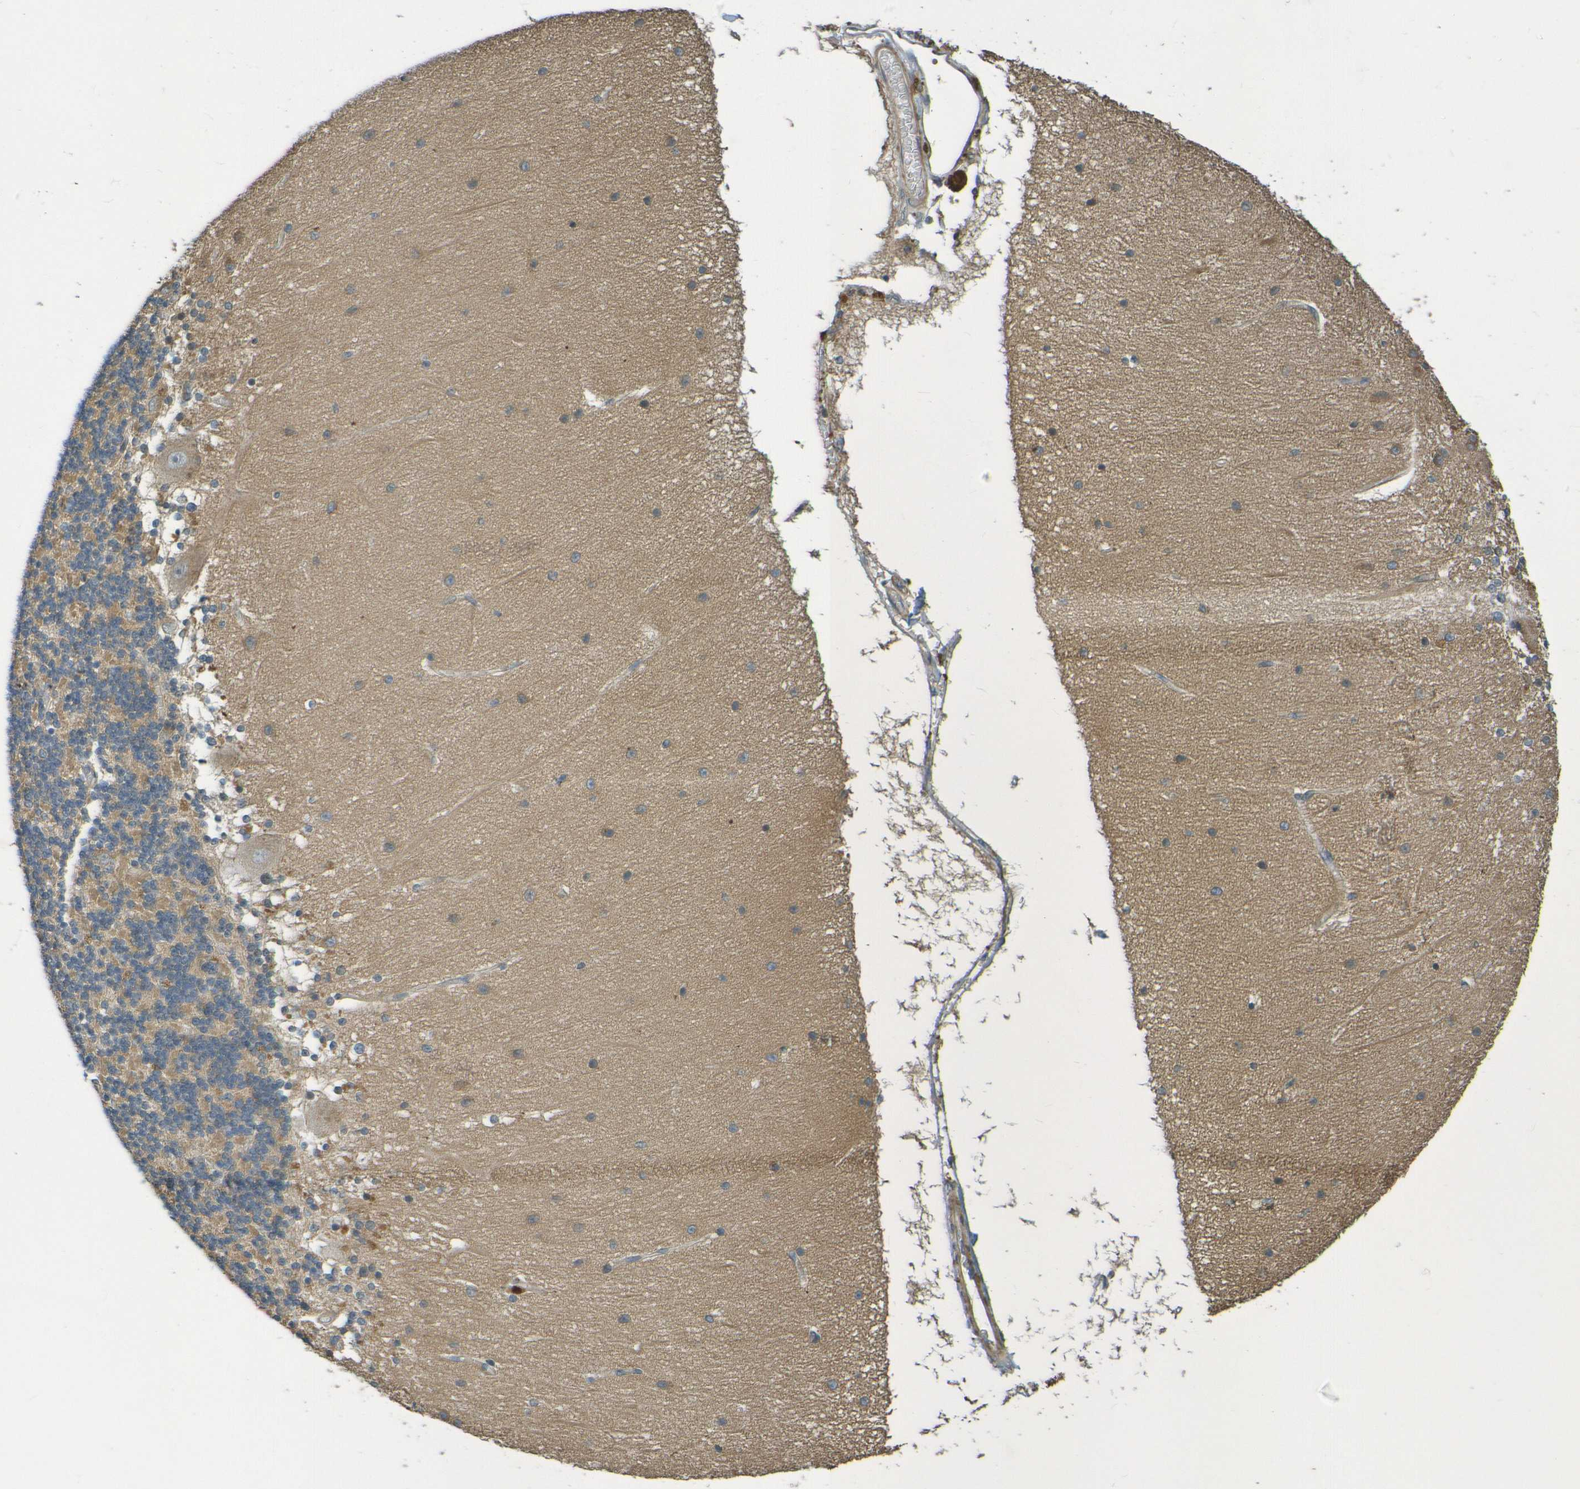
{"staining": {"intensity": "weak", "quantity": "25%-75%", "location": "cytoplasmic/membranous"}, "tissue": "cerebellum", "cell_type": "Cells in granular layer", "image_type": "normal", "snomed": [{"axis": "morphology", "description": "Normal tissue, NOS"}, {"axis": "topography", "description": "Cerebellum"}], "caption": "Immunohistochemical staining of normal human cerebellum exhibits 25%-75% levels of weak cytoplasmic/membranous protein staining in approximately 25%-75% of cells in granular layer.", "gene": "CYP4F2", "patient": {"sex": "female", "age": 54}}